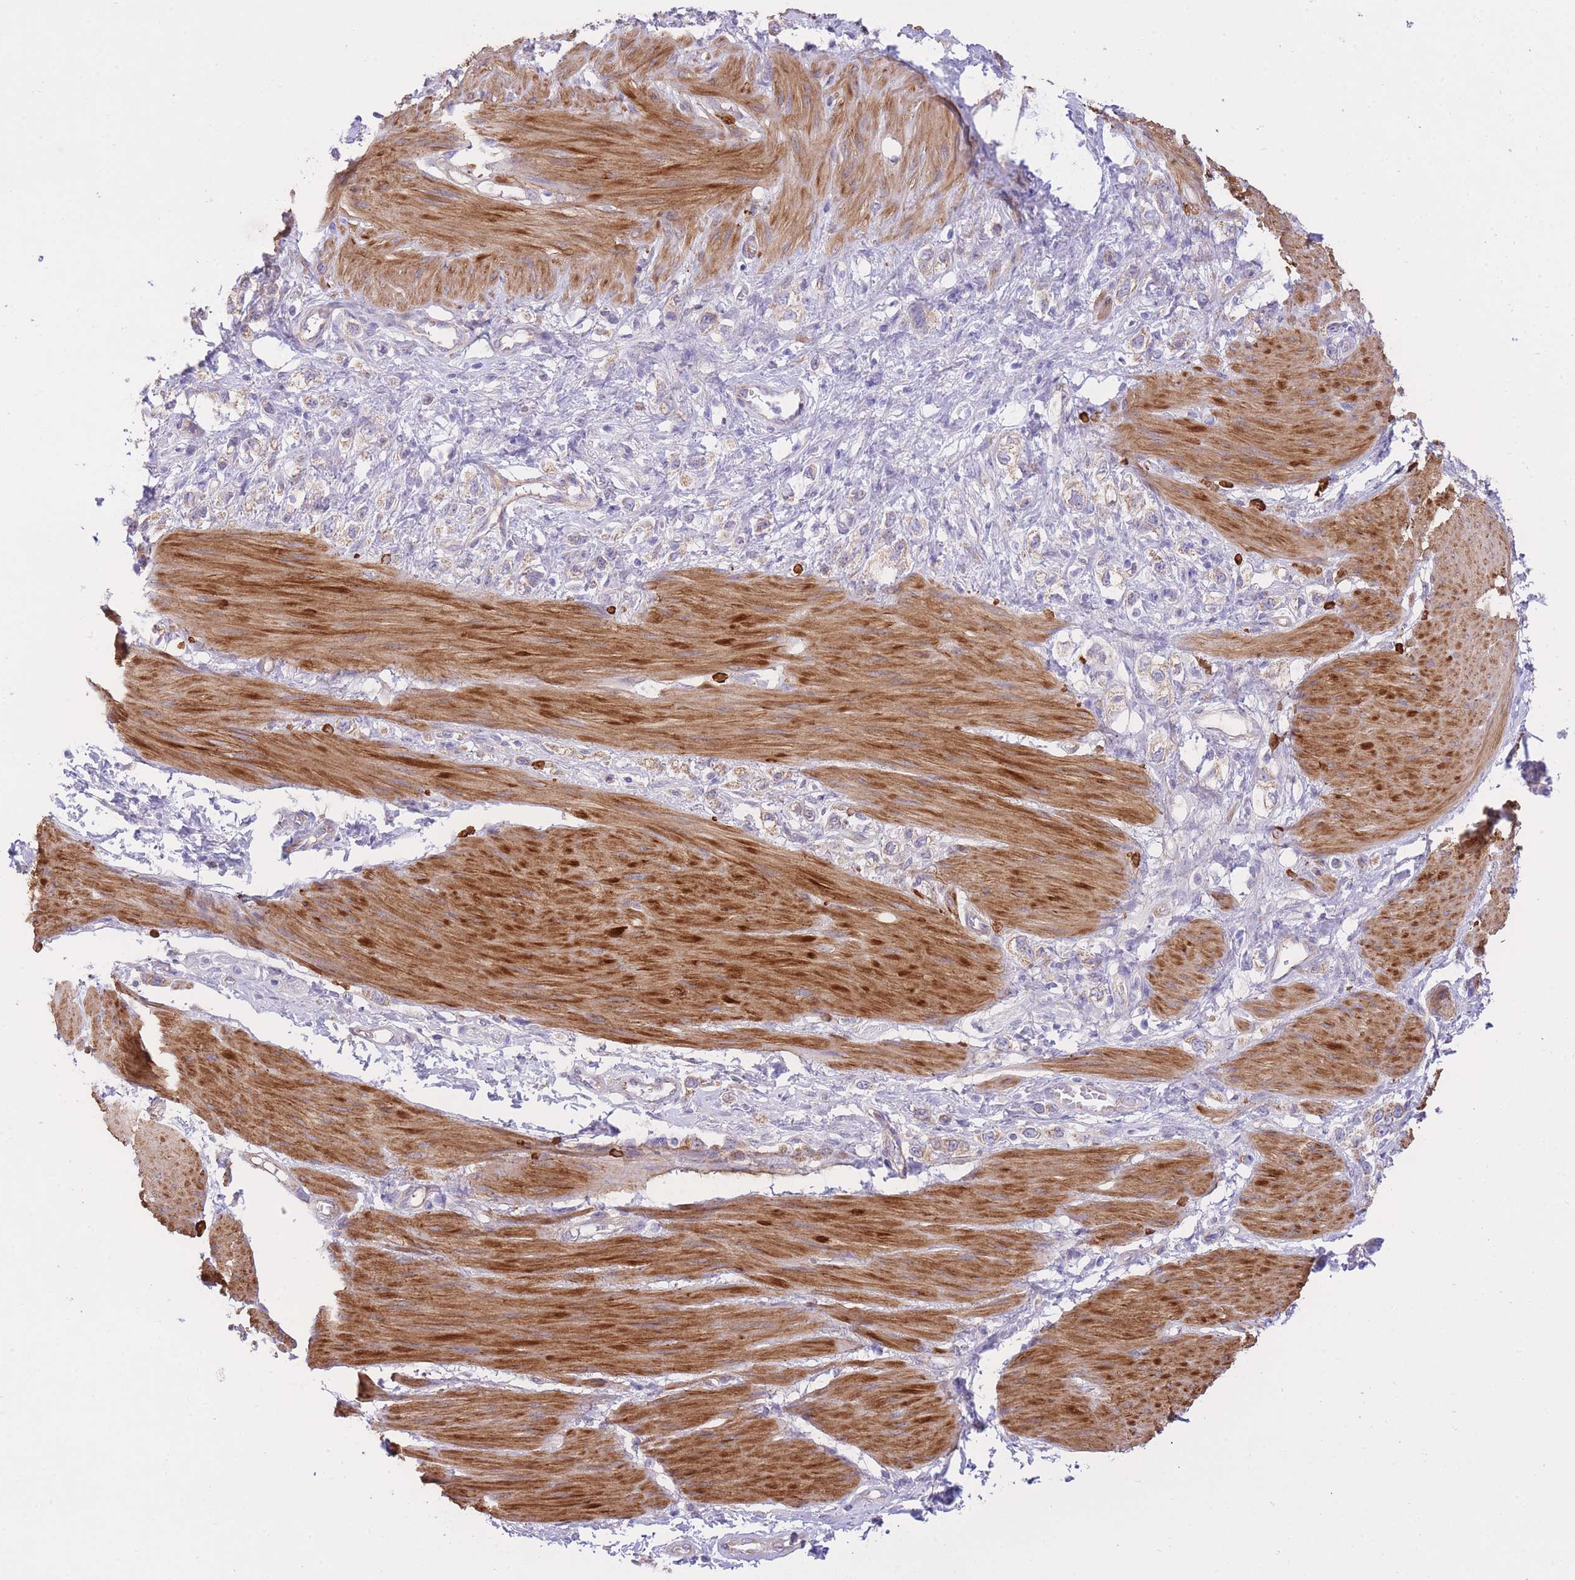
{"staining": {"intensity": "weak", "quantity": "25%-75%", "location": "cytoplasmic/membranous"}, "tissue": "stomach cancer", "cell_type": "Tumor cells", "image_type": "cancer", "snomed": [{"axis": "morphology", "description": "Adenocarcinoma, NOS"}, {"axis": "topography", "description": "Stomach"}], "caption": "An image of human adenocarcinoma (stomach) stained for a protein demonstrates weak cytoplasmic/membranous brown staining in tumor cells. (DAB IHC with brightfield microscopy, high magnification).", "gene": "PGM1", "patient": {"sex": "female", "age": 65}}